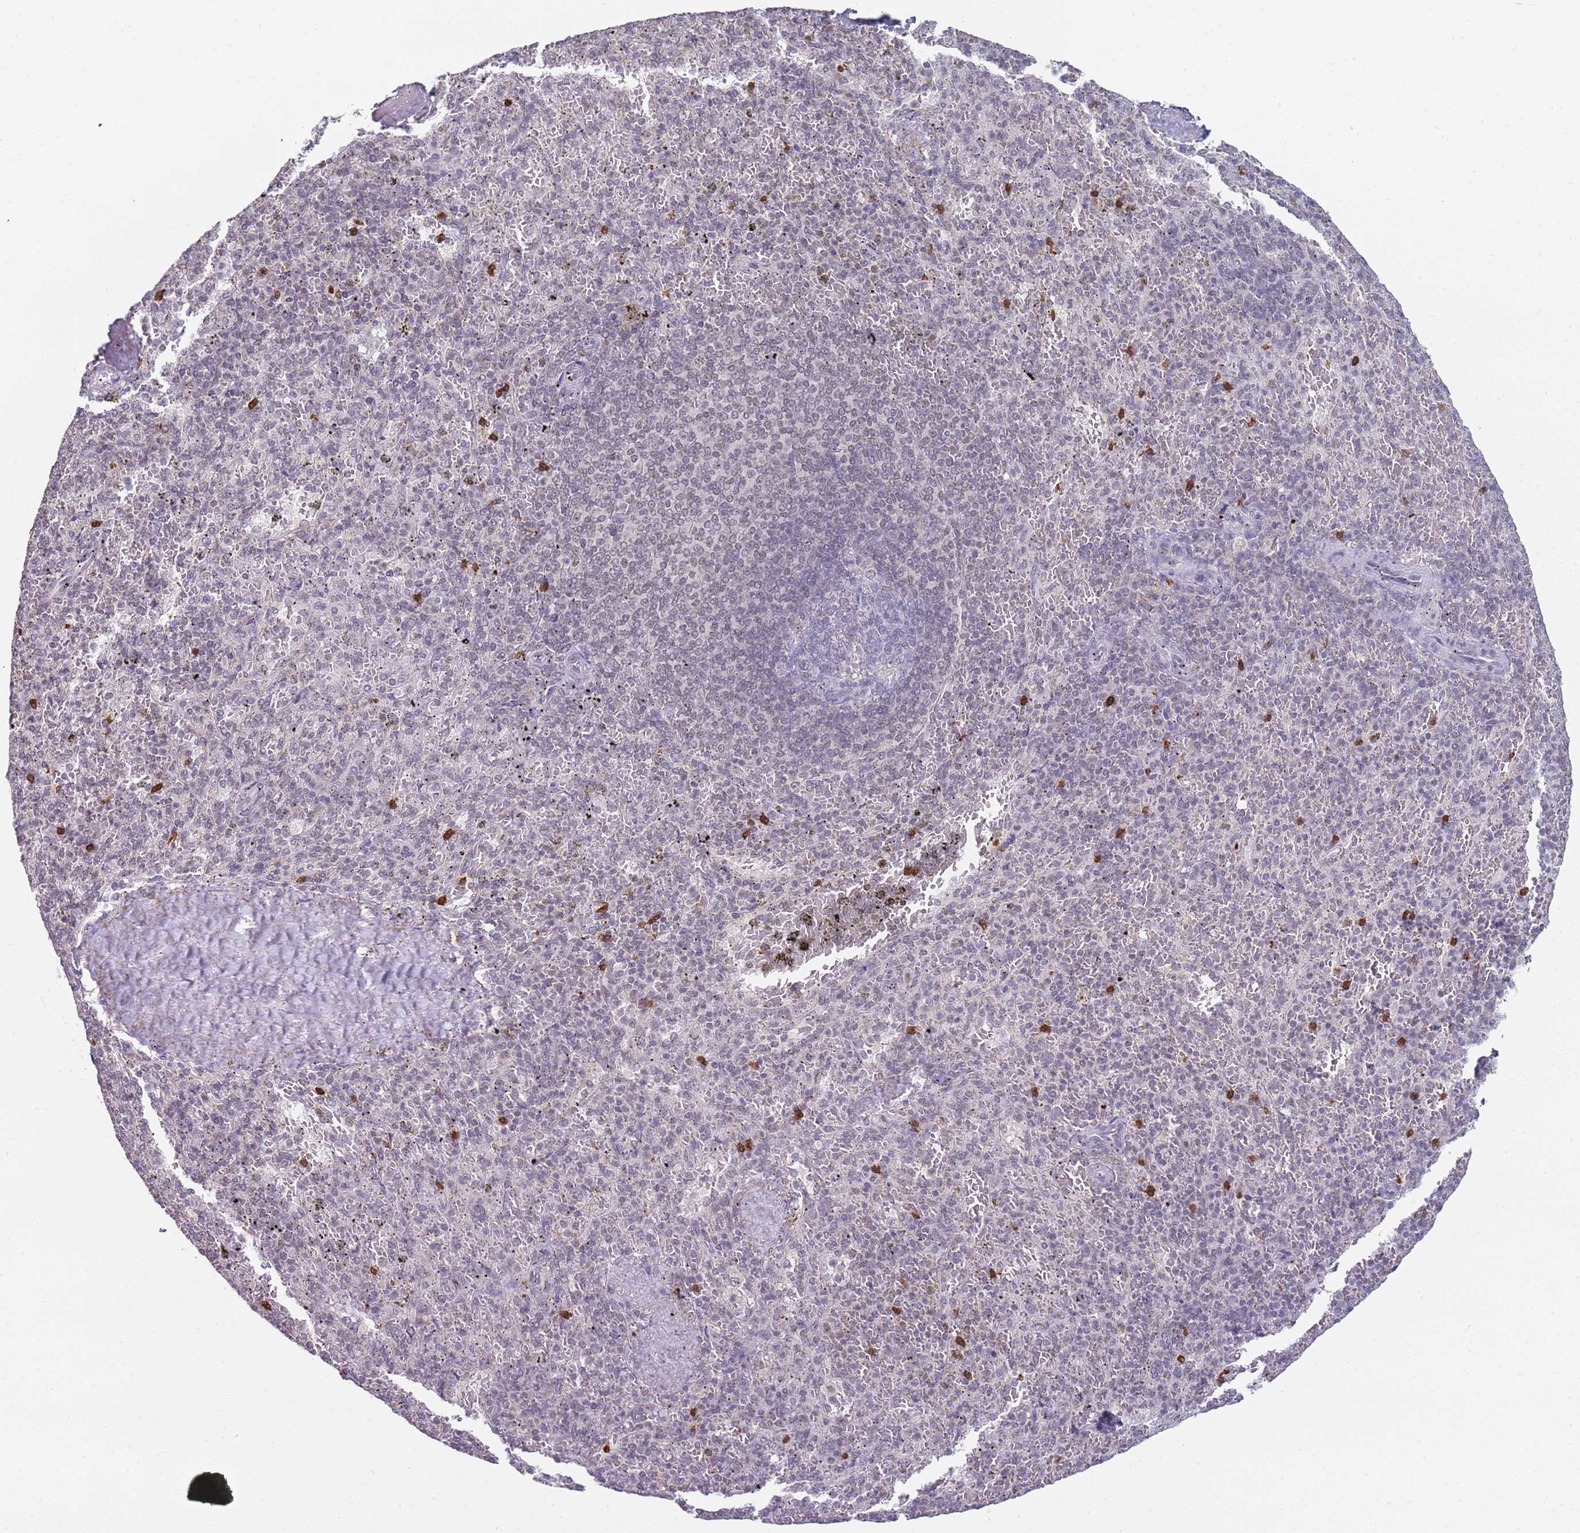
{"staining": {"intensity": "negative", "quantity": "none", "location": "none"}, "tissue": "spleen", "cell_type": "Cells in red pulp", "image_type": "normal", "snomed": [{"axis": "morphology", "description": "Normal tissue, NOS"}, {"axis": "topography", "description": "Spleen"}], "caption": "This is an immunohistochemistry image of unremarkable human spleen. There is no positivity in cells in red pulp.", "gene": "SMARCAL1", "patient": {"sex": "male", "age": 82}}